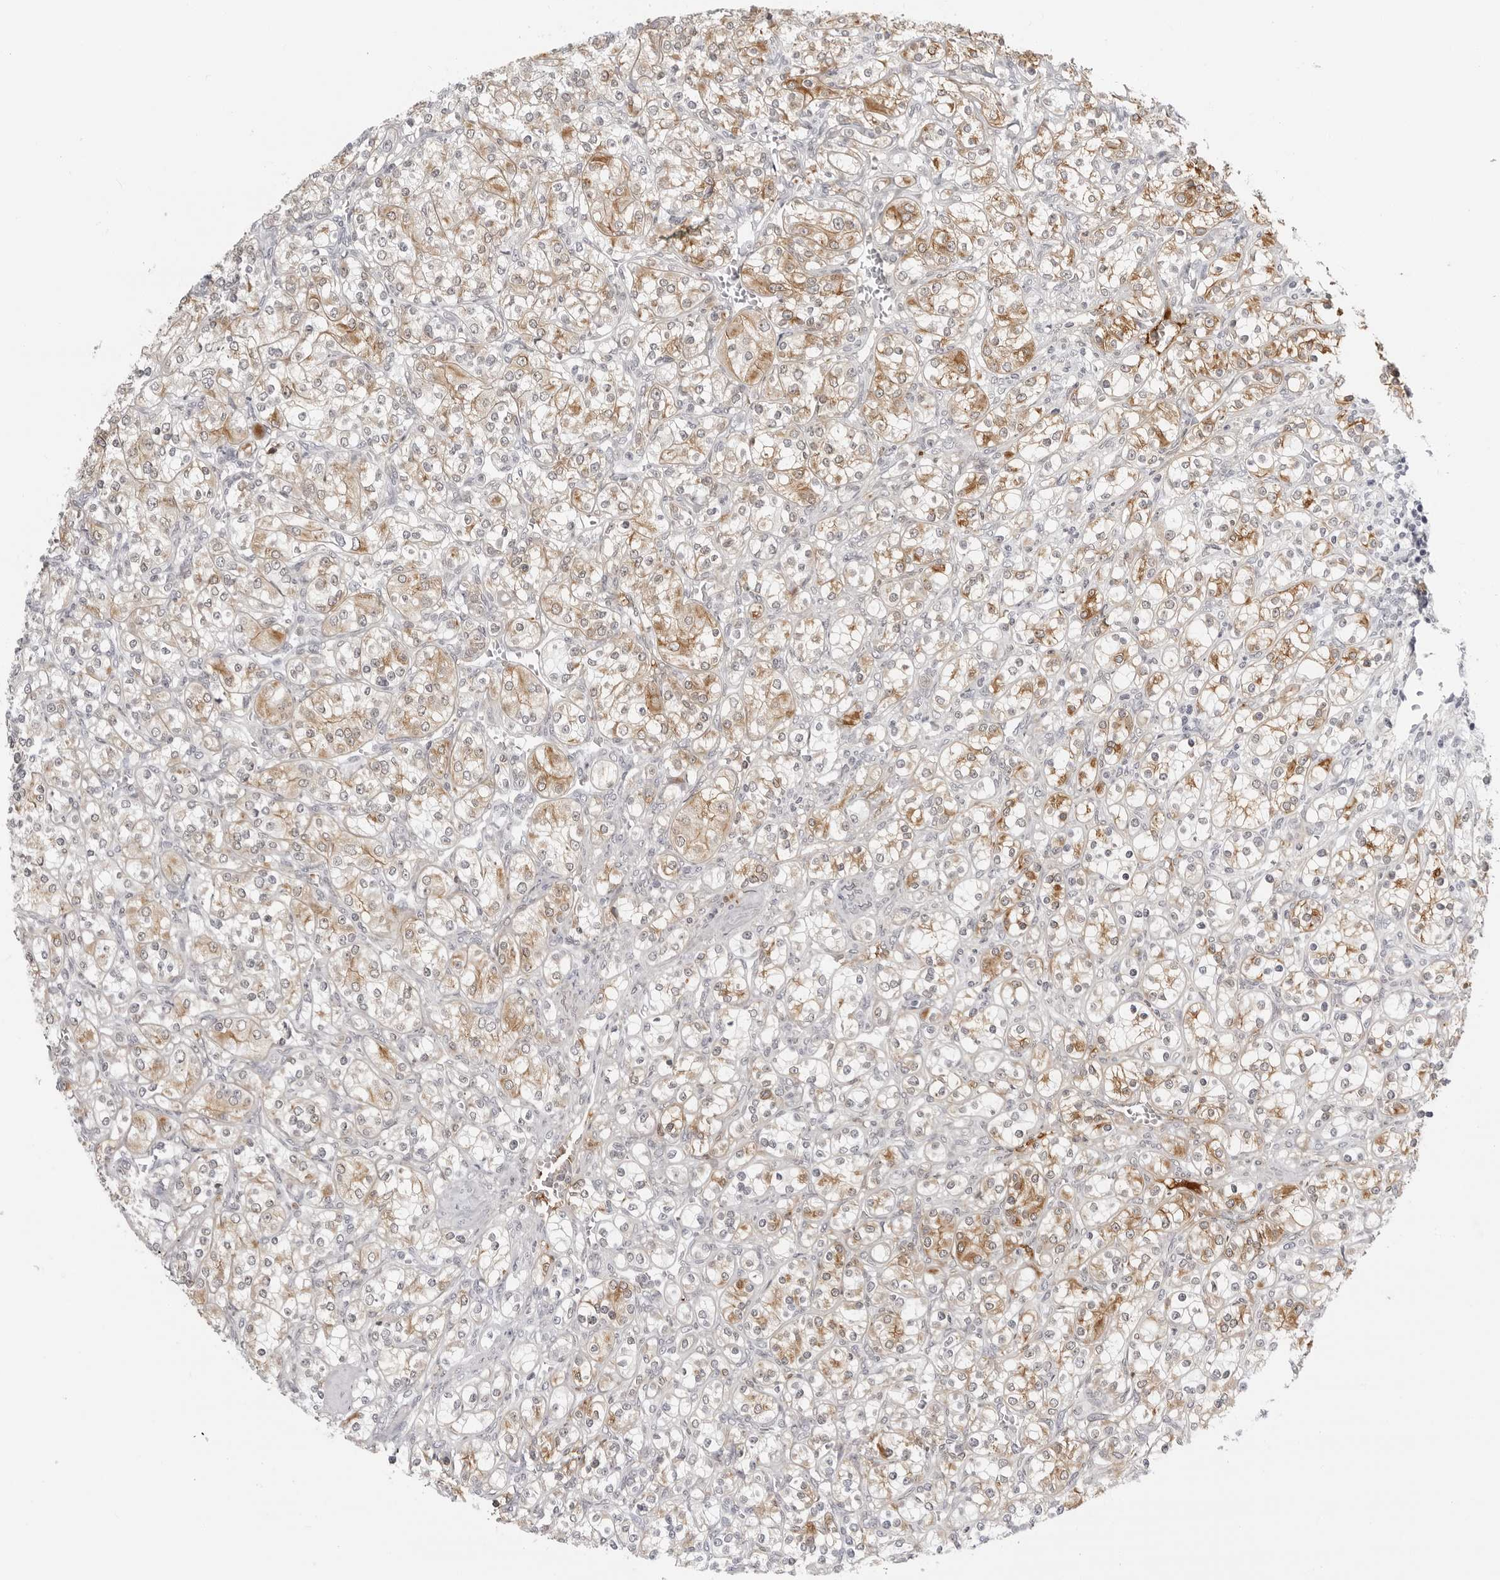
{"staining": {"intensity": "moderate", "quantity": "25%-75%", "location": "cytoplasmic/membranous"}, "tissue": "renal cancer", "cell_type": "Tumor cells", "image_type": "cancer", "snomed": [{"axis": "morphology", "description": "Adenocarcinoma, NOS"}, {"axis": "topography", "description": "Kidney"}], "caption": "Renal adenocarcinoma stained with a protein marker shows moderate staining in tumor cells.", "gene": "SERPINF2", "patient": {"sex": "male", "age": 77}}